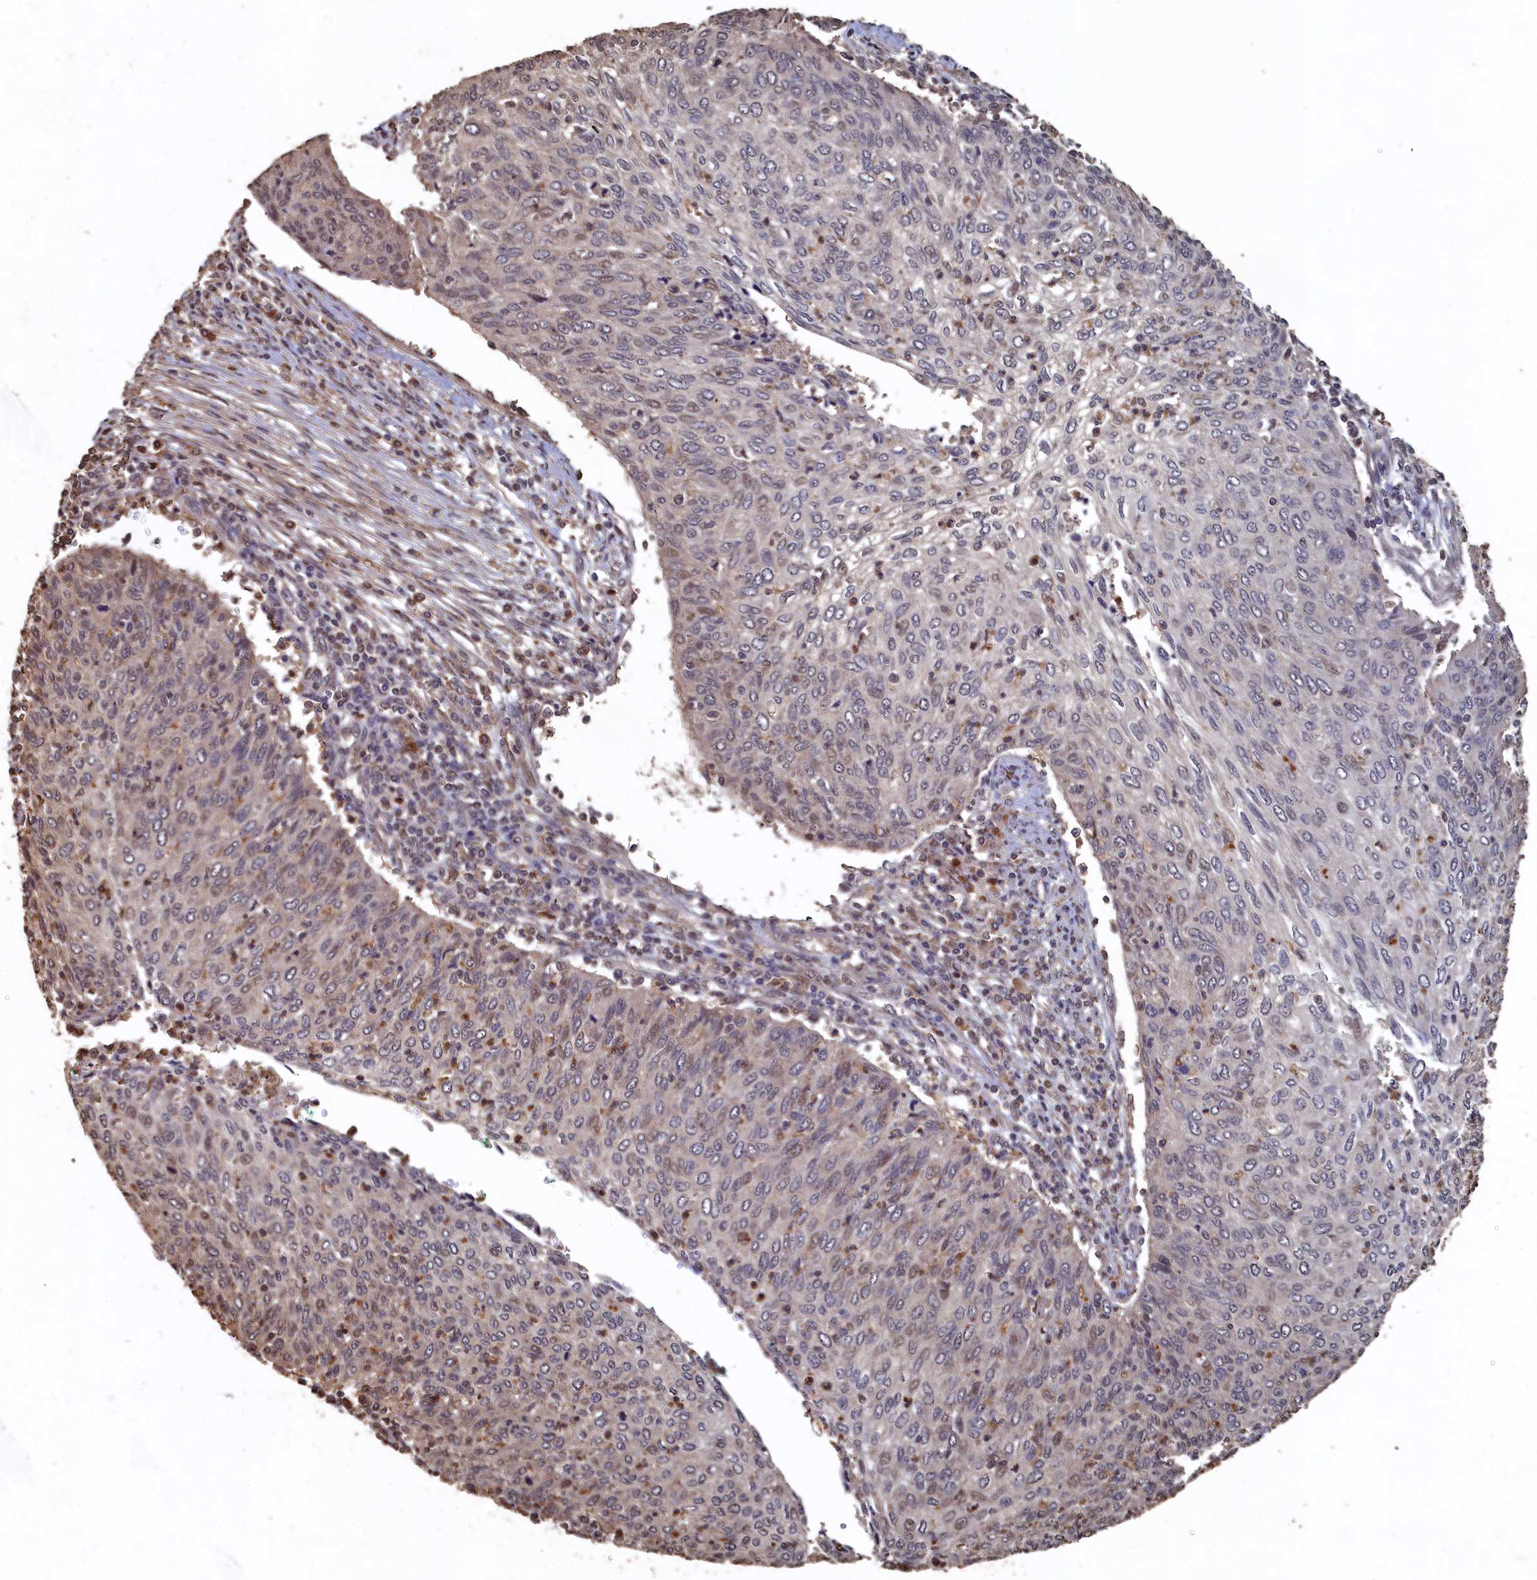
{"staining": {"intensity": "negative", "quantity": "none", "location": "none"}, "tissue": "cervical cancer", "cell_type": "Tumor cells", "image_type": "cancer", "snomed": [{"axis": "morphology", "description": "Squamous cell carcinoma, NOS"}, {"axis": "topography", "description": "Cervix"}], "caption": "High magnification brightfield microscopy of cervical cancer stained with DAB (3,3'-diaminobenzidine) (brown) and counterstained with hematoxylin (blue): tumor cells show no significant positivity.", "gene": "PIGN", "patient": {"sex": "female", "age": 38}}